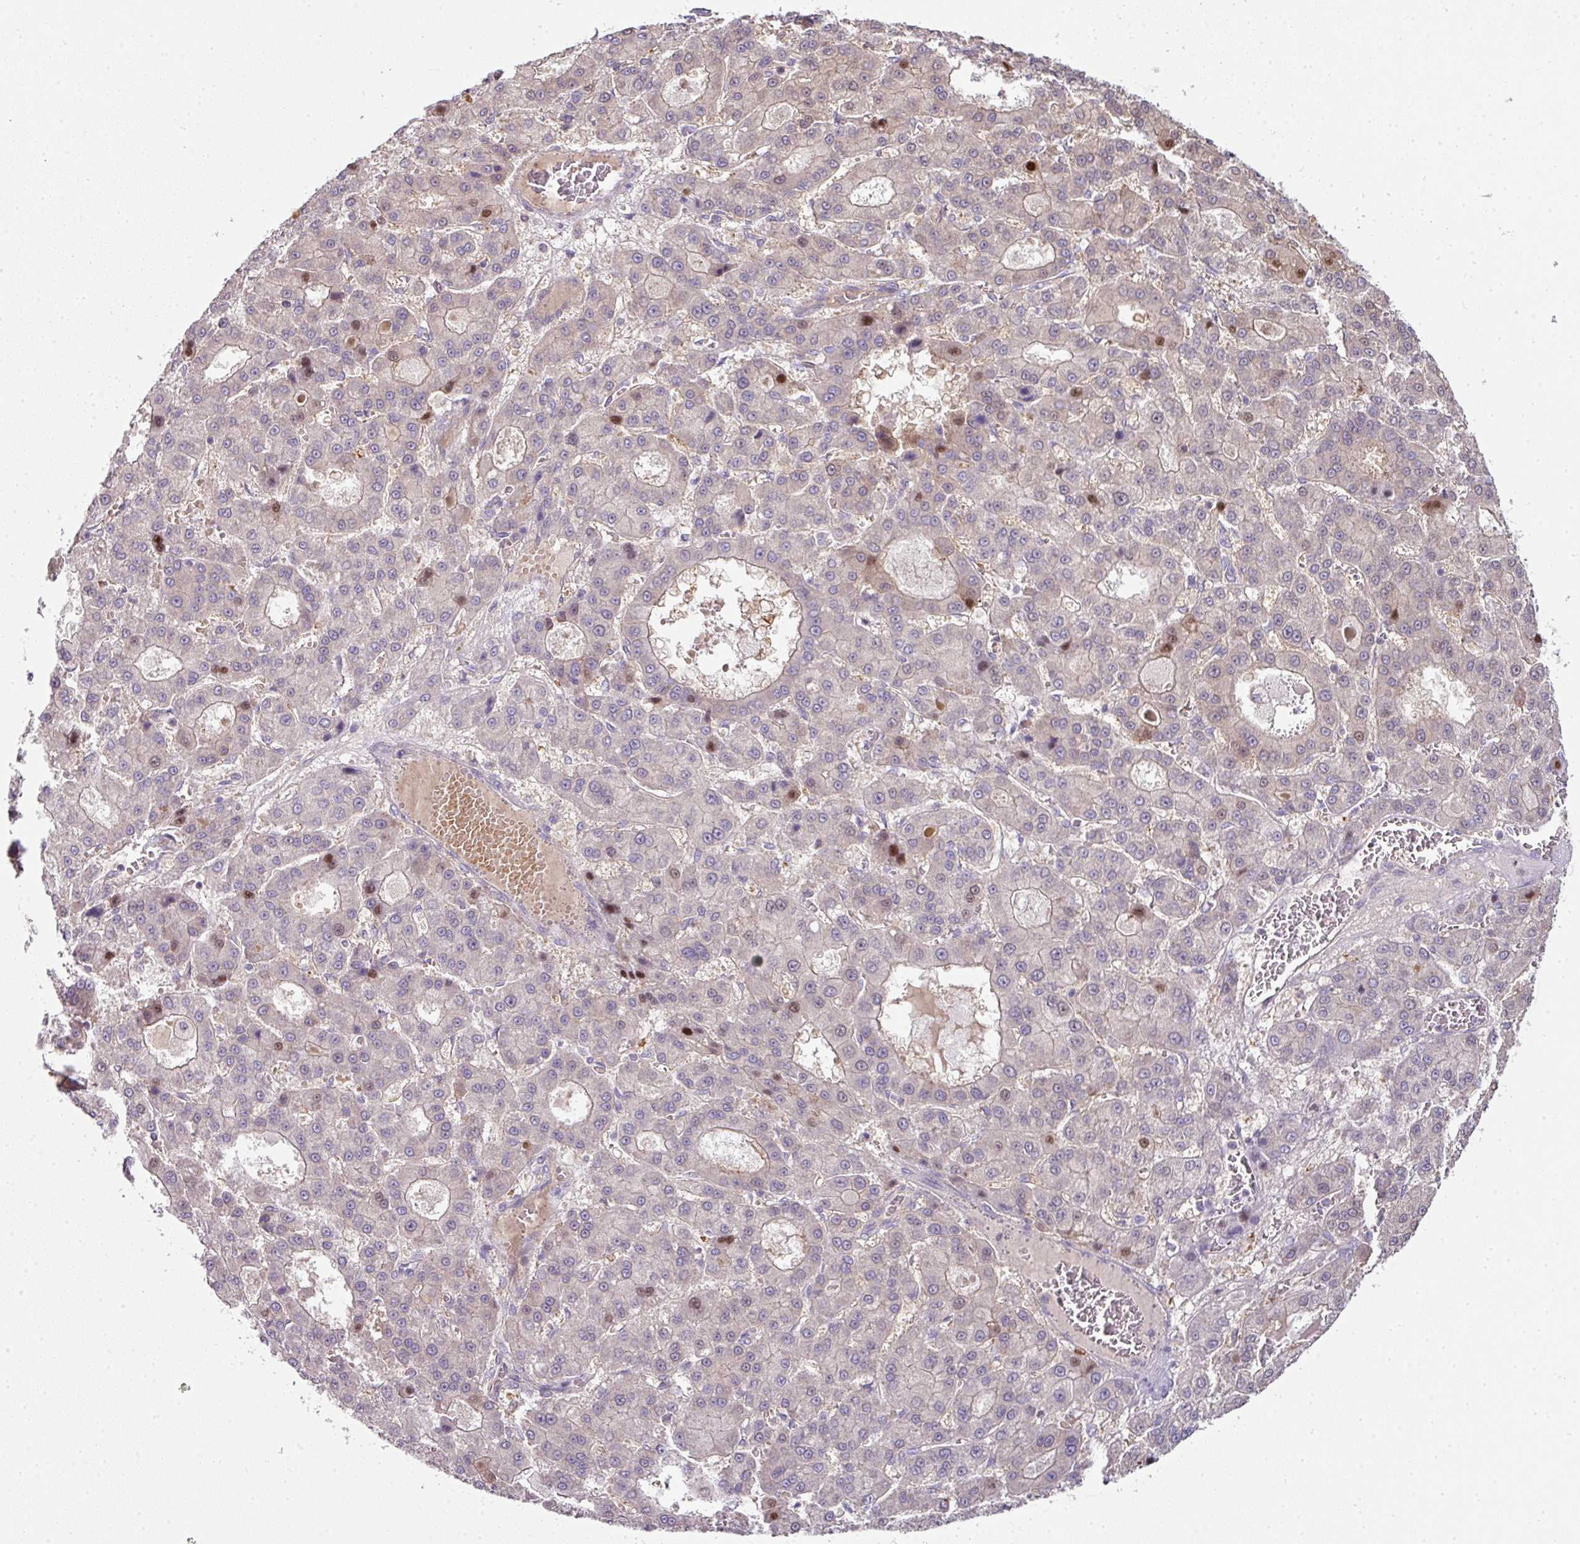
{"staining": {"intensity": "moderate", "quantity": "<25%", "location": "nuclear"}, "tissue": "liver cancer", "cell_type": "Tumor cells", "image_type": "cancer", "snomed": [{"axis": "morphology", "description": "Carcinoma, Hepatocellular, NOS"}, {"axis": "topography", "description": "Liver"}], "caption": "A histopathology image of human hepatocellular carcinoma (liver) stained for a protein demonstrates moderate nuclear brown staining in tumor cells.", "gene": "ANKRD18A", "patient": {"sex": "male", "age": 70}}